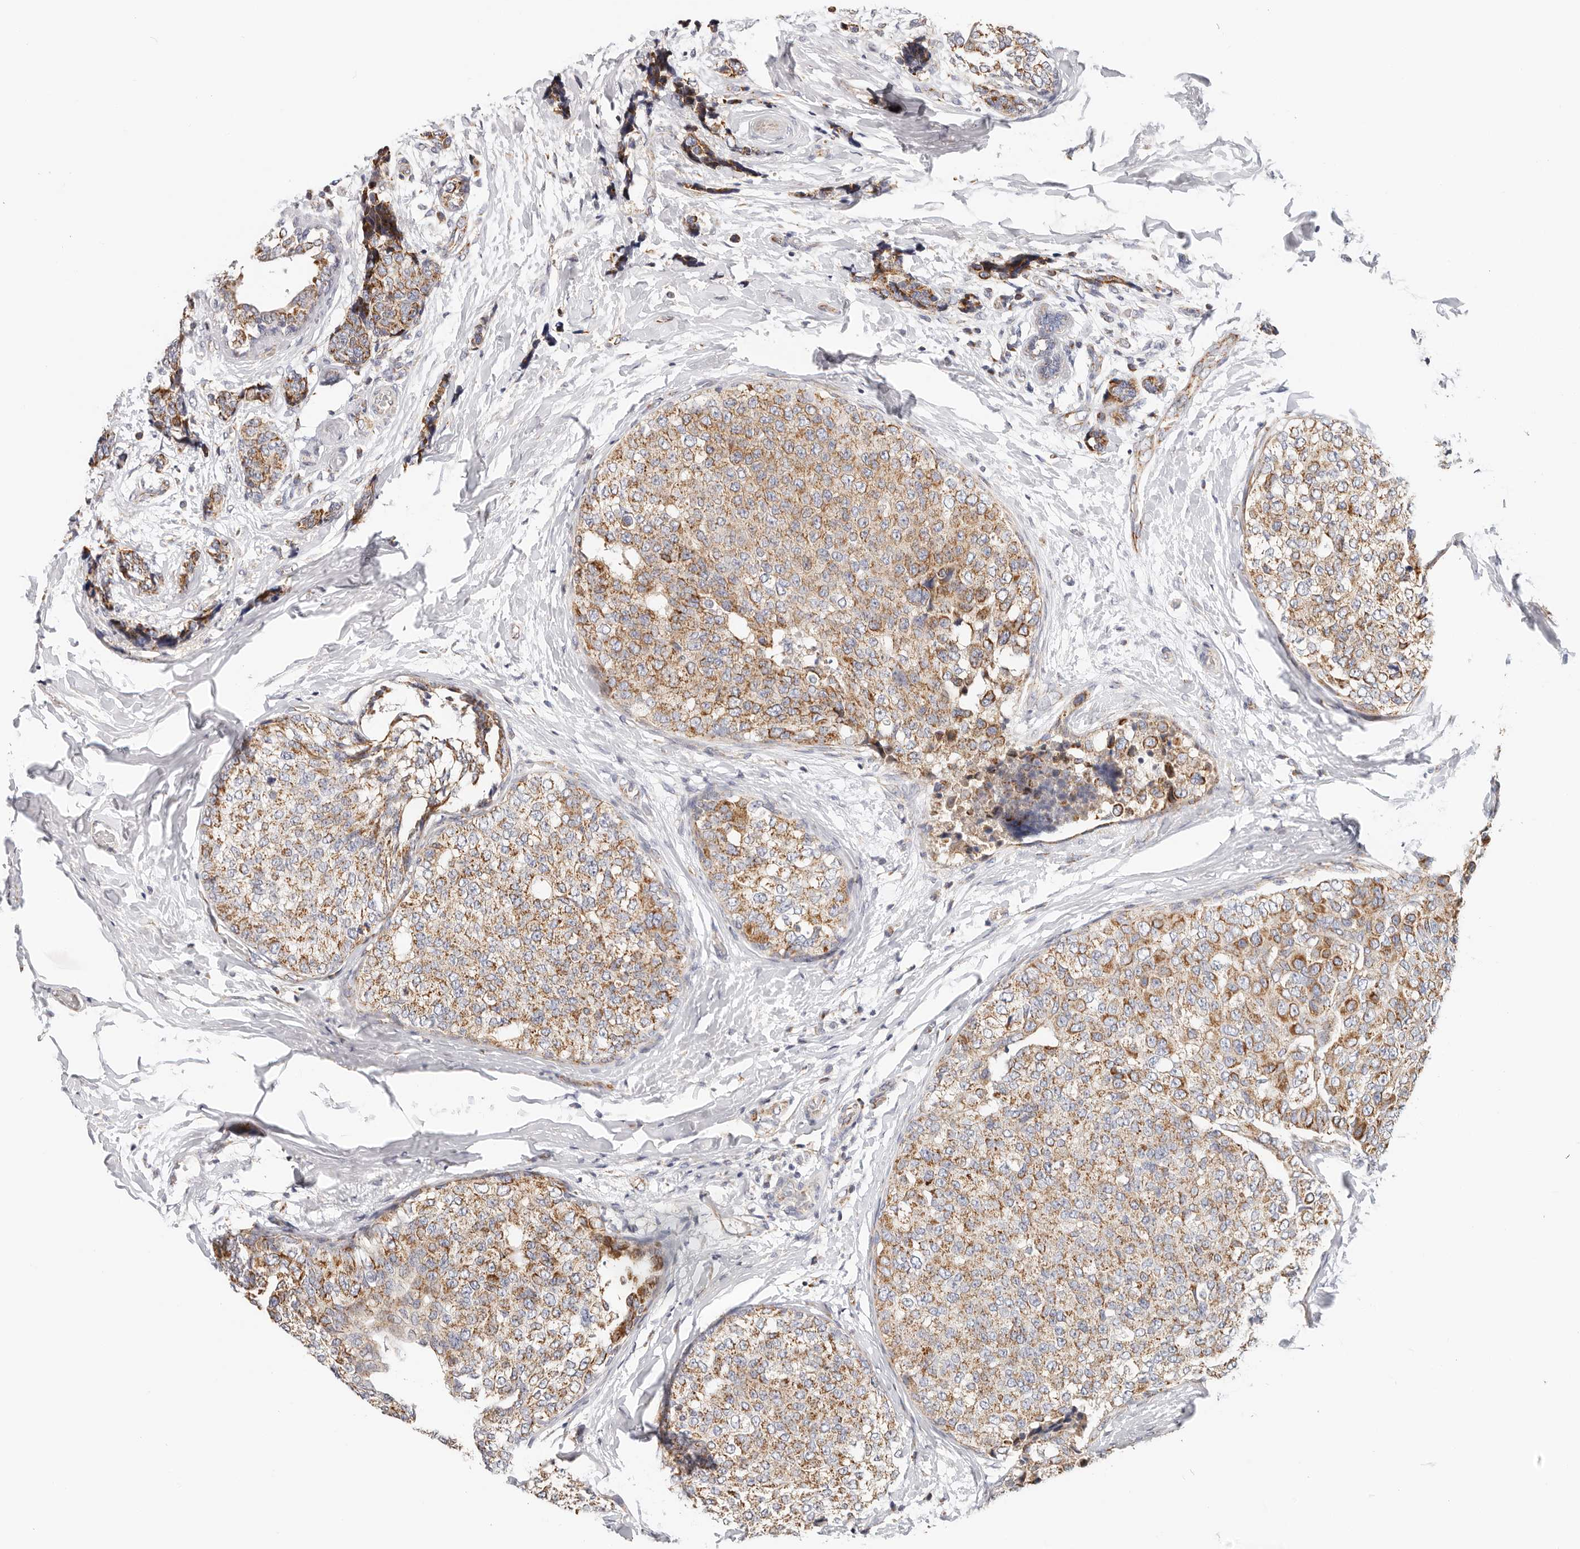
{"staining": {"intensity": "moderate", "quantity": ">75%", "location": "cytoplasmic/membranous"}, "tissue": "breast cancer", "cell_type": "Tumor cells", "image_type": "cancer", "snomed": [{"axis": "morphology", "description": "Normal tissue, NOS"}, {"axis": "morphology", "description": "Duct carcinoma"}, {"axis": "topography", "description": "Breast"}], "caption": "A brown stain shows moderate cytoplasmic/membranous staining of a protein in breast cancer (intraductal carcinoma) tumor cells.", "gene": "AFDN", "patient": {"sex": "female", "age": 43}}